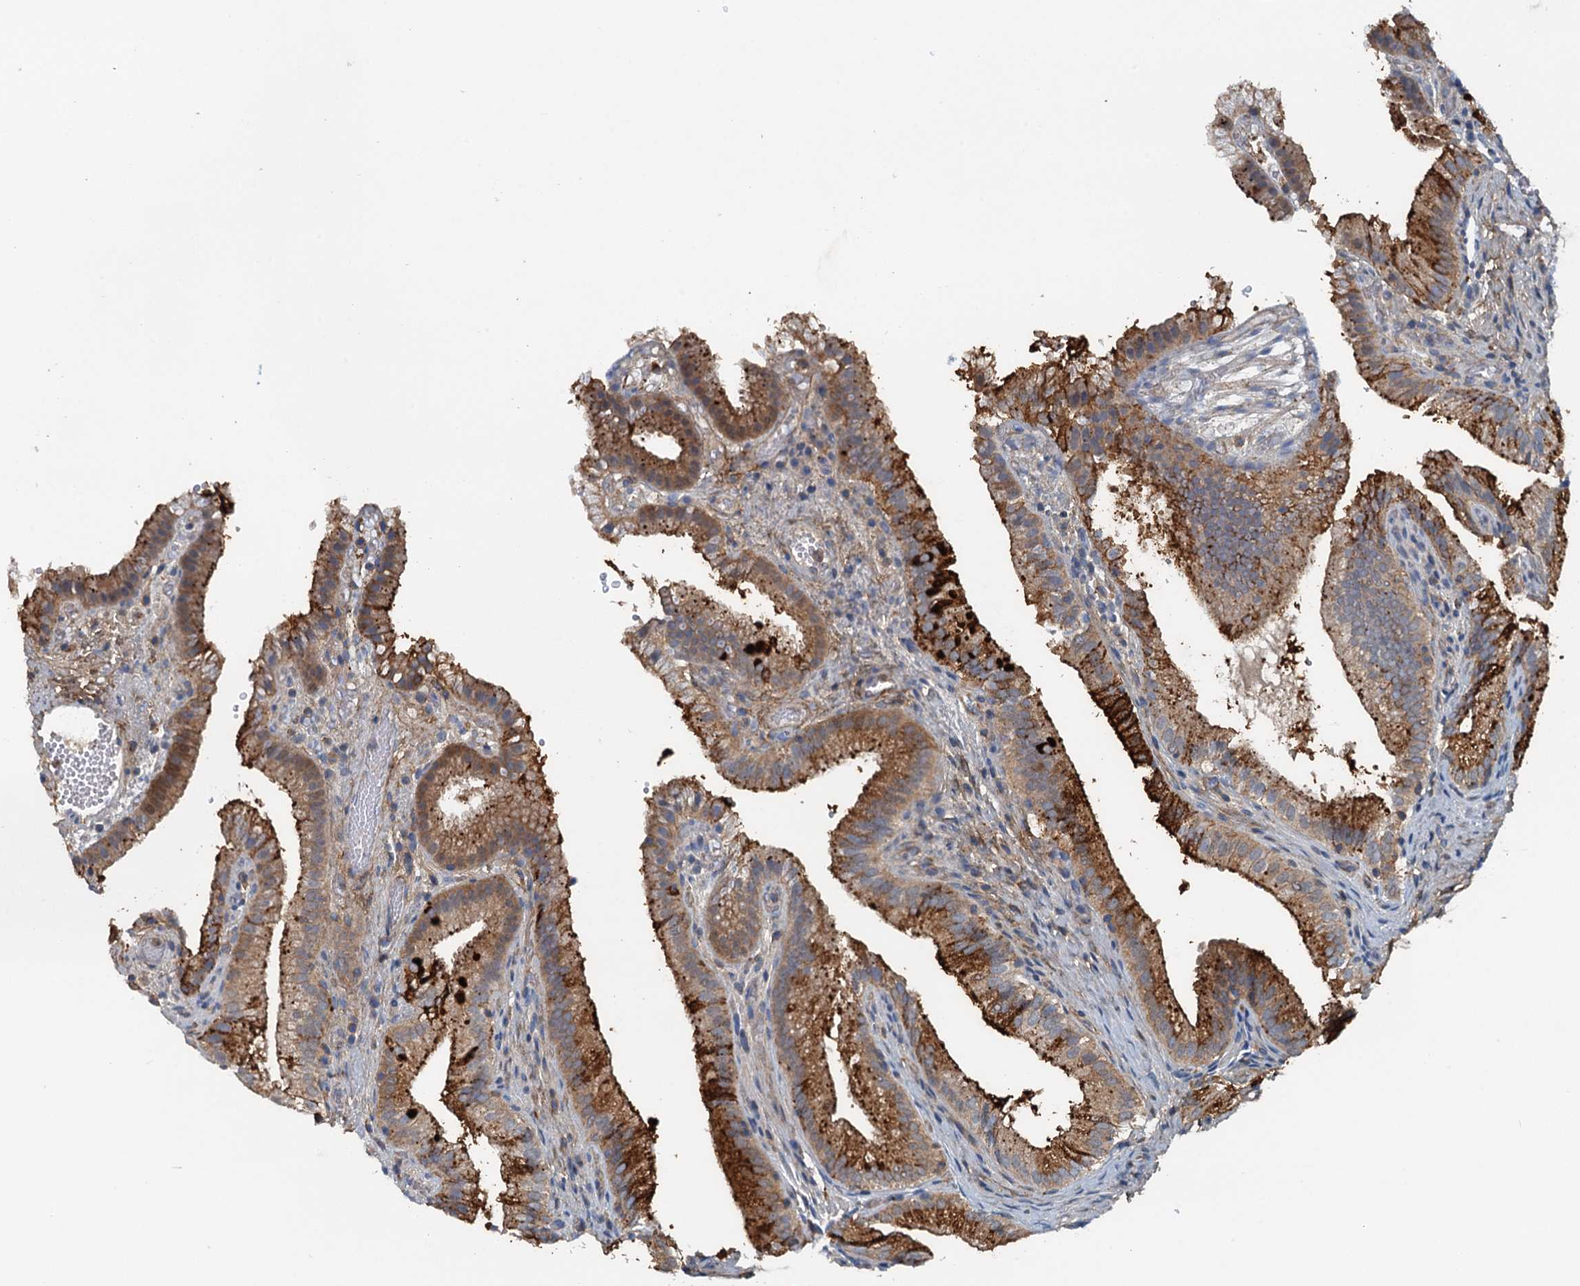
{"staining": {"intensity": "strong", "quantity": ">75%", "location": "cytoplasmic/membranous"}, "tissue": "gallbladder", "cell_type": "Glandular cells", "image_type": "normal", "snomed": [{"axis": "morphology", "description": "Normal tissue, NOS"}, {"axis": "topography", "description": "Gallbladder"}], "caption": "Immunohistochemical staining of normal gallbladder shows high levels of strong cytoplasmic/membranous staining in approximately >75% of glandular cells.", "gene": "THAP10", "patient": {"sex": "female", "age": 30}}